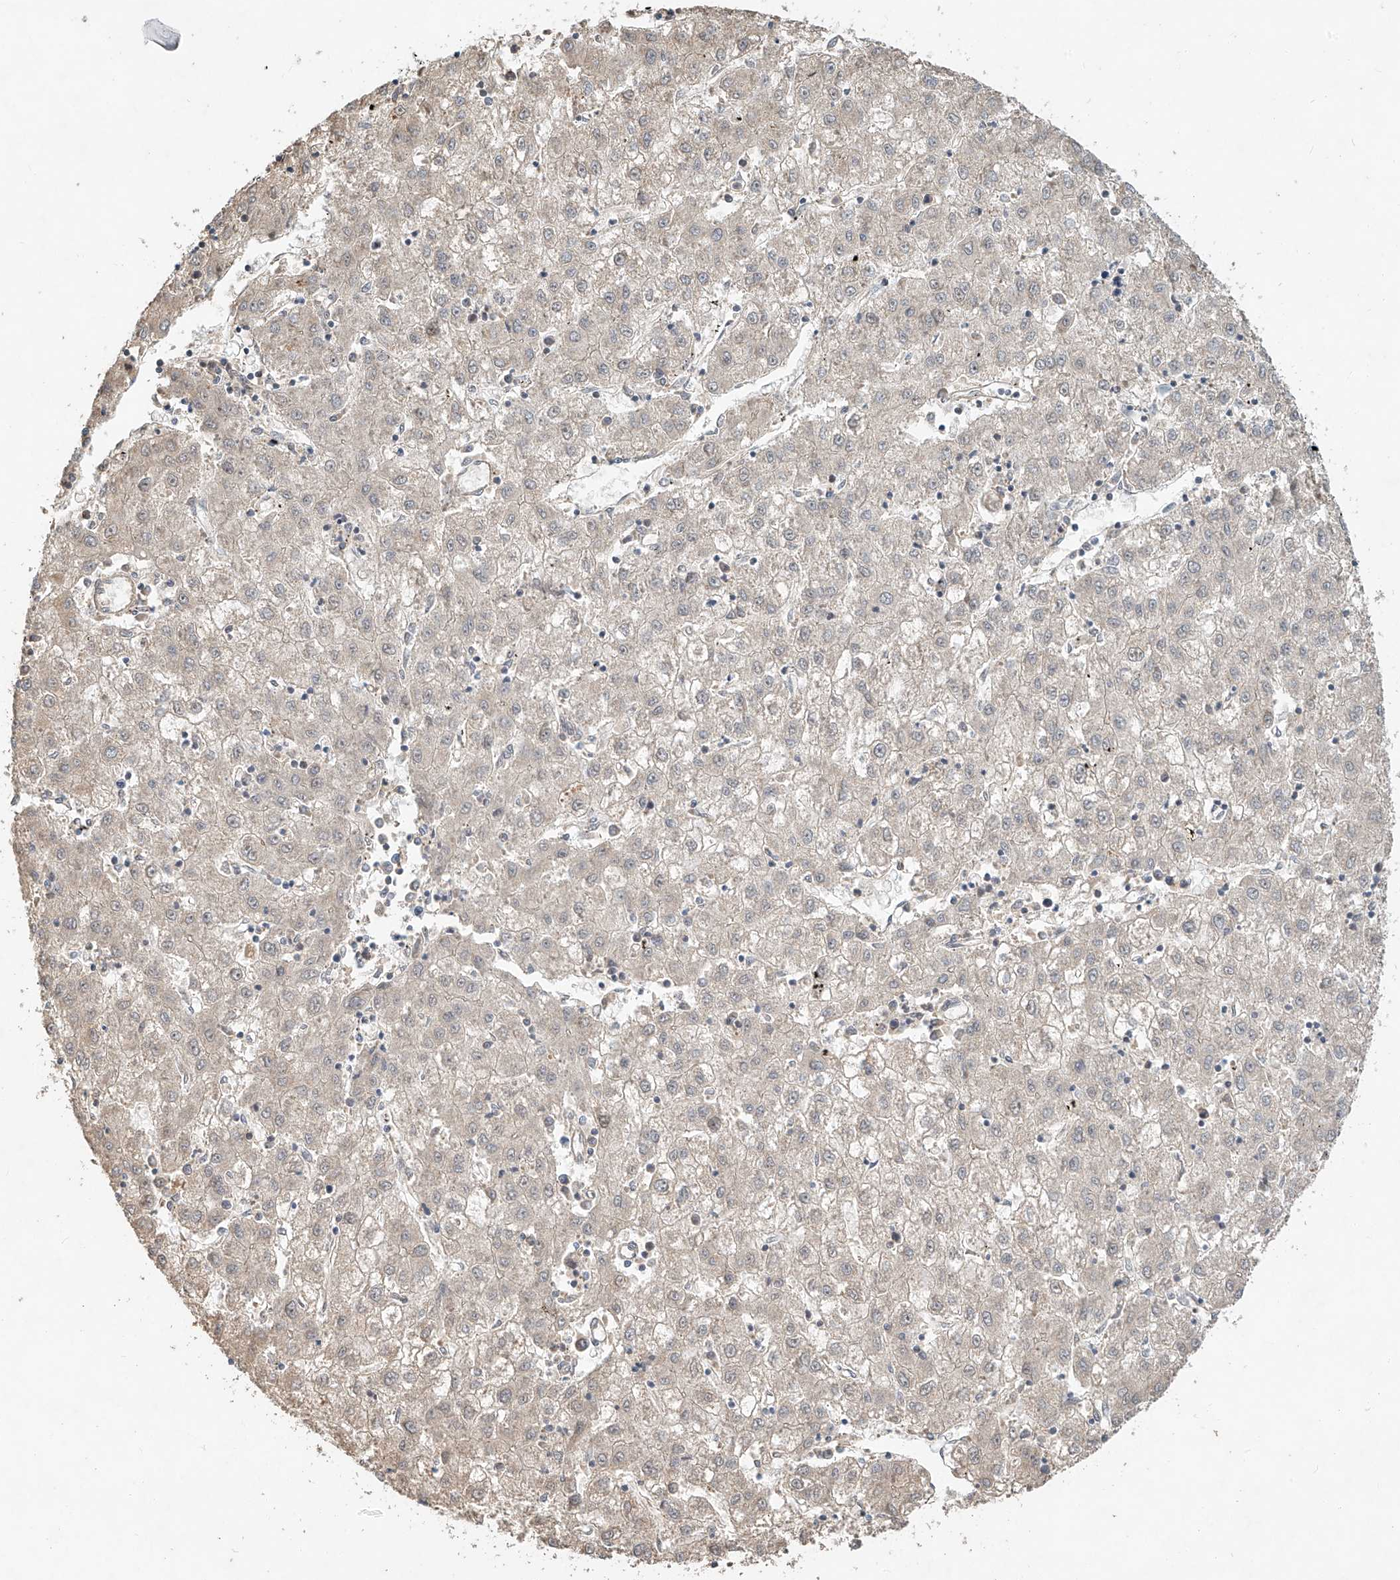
{"staining": {"intensity": "negative", "quantity": "none", "location": "none"}, "tissue": "liver cancer", "cell_type": "Tumor cells", "image_type": "cancer", "snomed": [{"axis": "morphology", "description": "Carcinoma, Hepatocellular, NOS"}, {"axis": "topography", "description": "Liver"}], "caption": "DAB (3,3'-diaminobenzidine) immunohistochemical staining of human liver cancer (hepatocellular carcinoma) demonstrates no significant expression in tumor cells.", "gene": "TMEM61", "patient": {"sex": "male", "age": 72}}